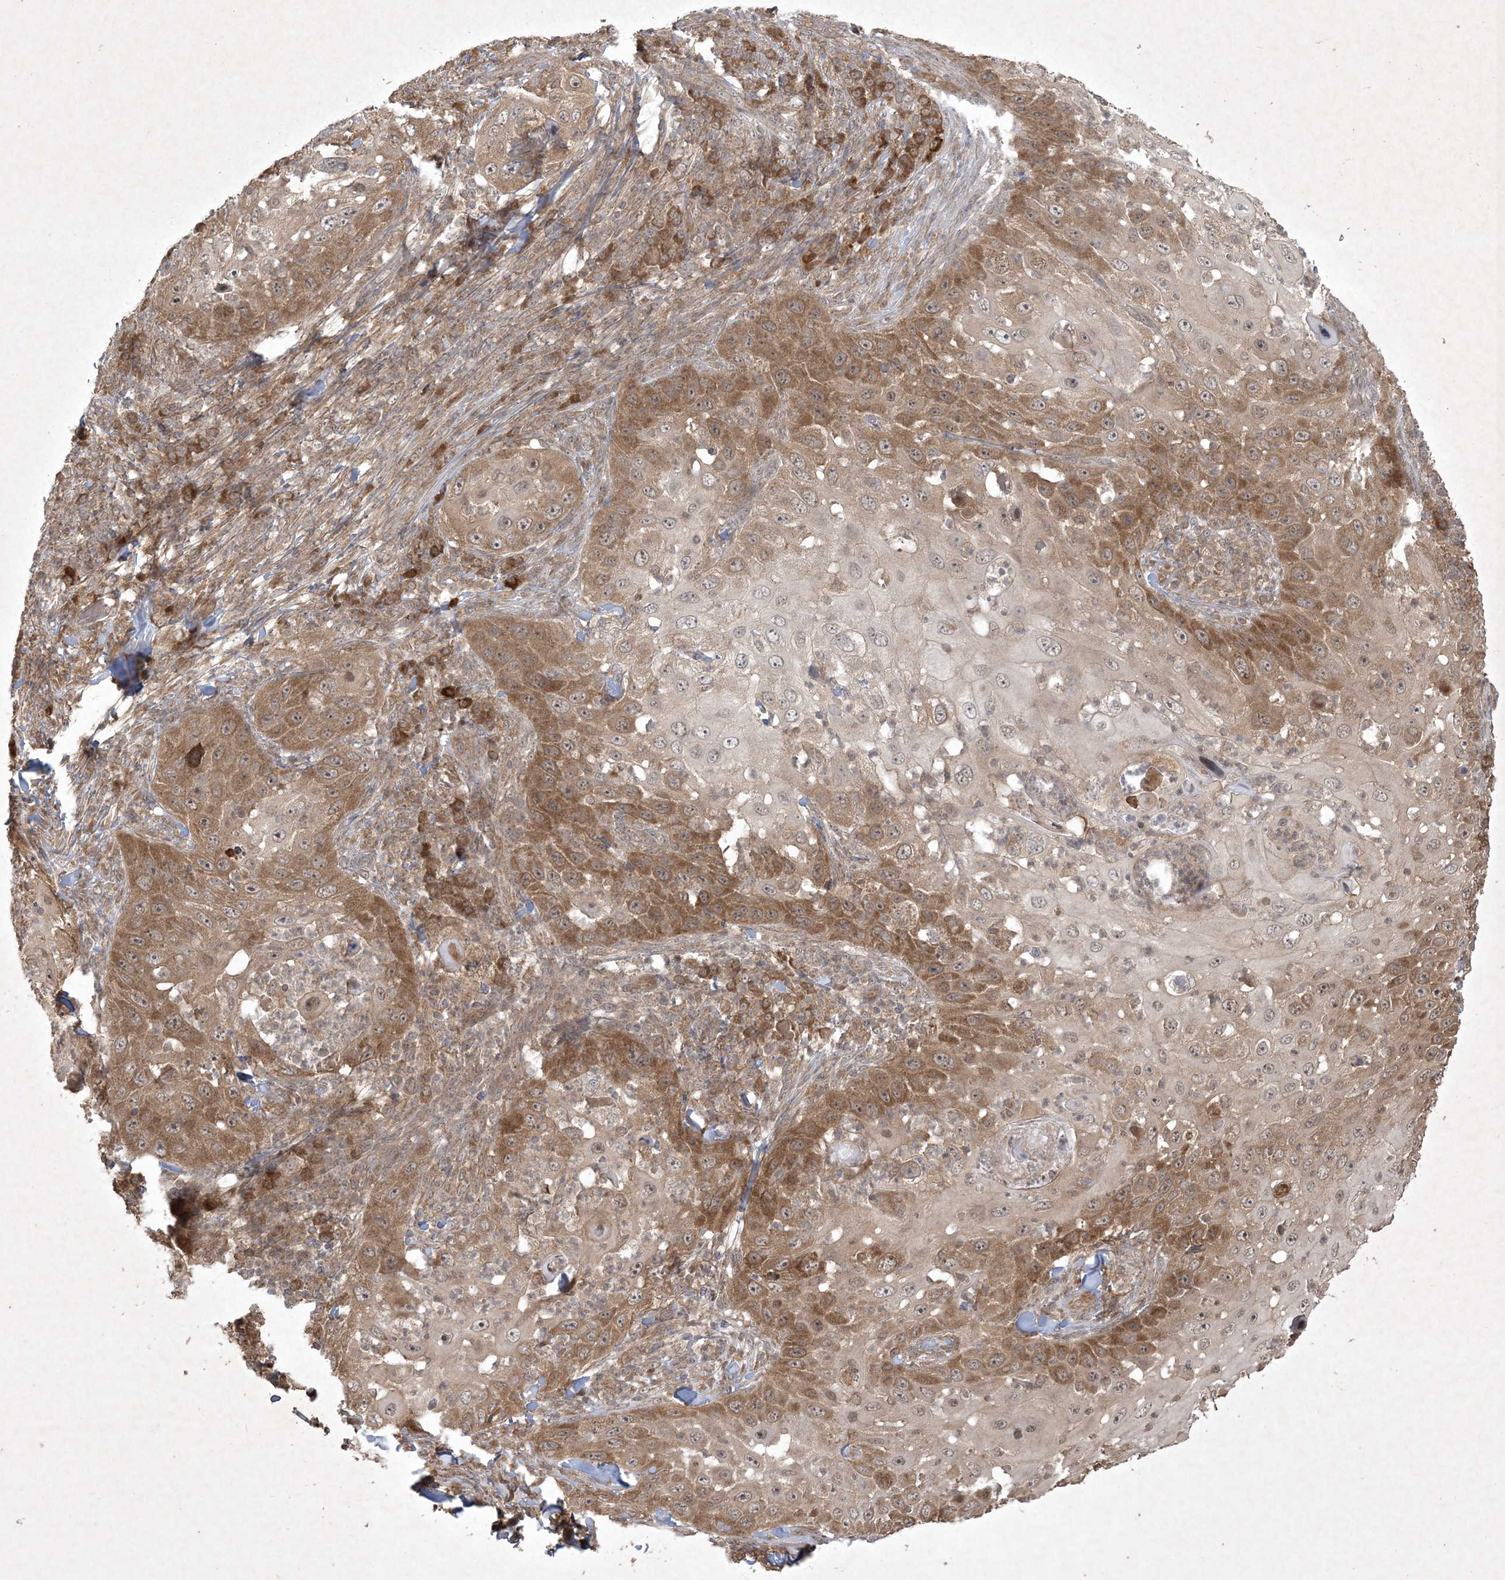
{"staining": {"intensity": "moderate", "quantity": ">75%", "location": "cytoplasmic/membranous,nuclear"}, "tissue": "skin cancer", "cell_type": "Tumor cells", "image_type": "cancer", "snomed": [{"axis": "morphology", "description": "Squamous cell carcinoma, NOS"}, {"axis": "topography", "description": "Skin"}], "caption": "IHC histopathology image of neoplastic tissue: human skin cancer stained using immunohistochemistry reveals medium levels of moderate protein expression localized specifically in the cytoplasmic/membranous and nuclear of tumor cells, appearing as a cytoplasmic/membranous and nuclear brown color.", "gene": "NRBP2", "patient": {"sex": "female", "age": 44}}